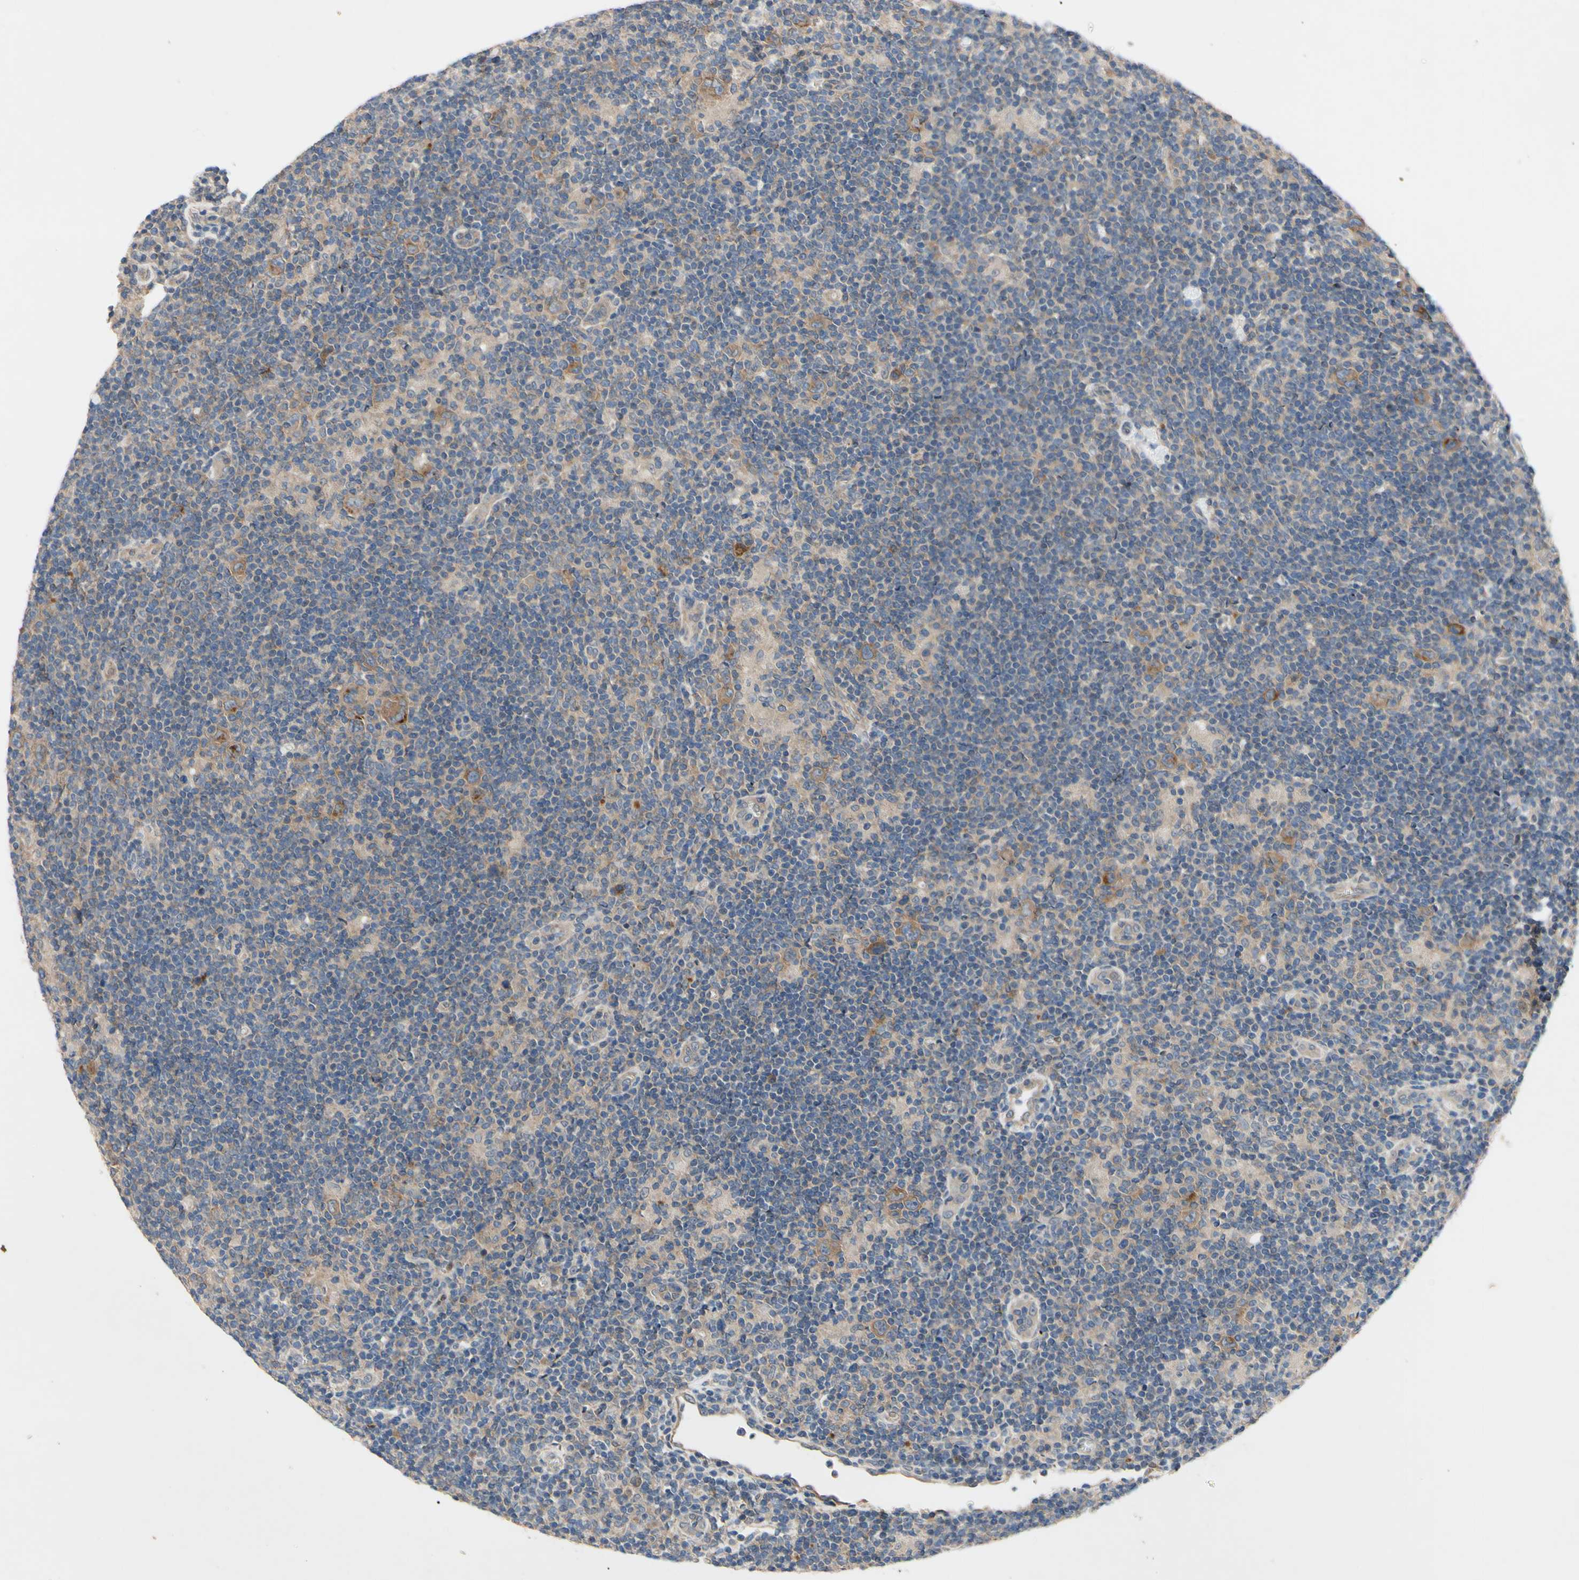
{"staining": {"intensity": "moderate", "quantity": ">75%", "location": "cytoplasmic/membranous"}, "tissue": "lymphoma", "cell_type": "Tumor cells", "image_type": "cancer", "snomed": [{"axis": "morphology", "description": "Hodgkin's disease, NOS"}, {"axis": "topography", "description": "Lymph node"}], "caption": "Hodgkin's disease stained with IHC reveals moderate cytoplasmic/membranous staining in about >75% of tumor cells.", "gene": "HILPDA", "patient": {"sex": "female", "age": 57}}